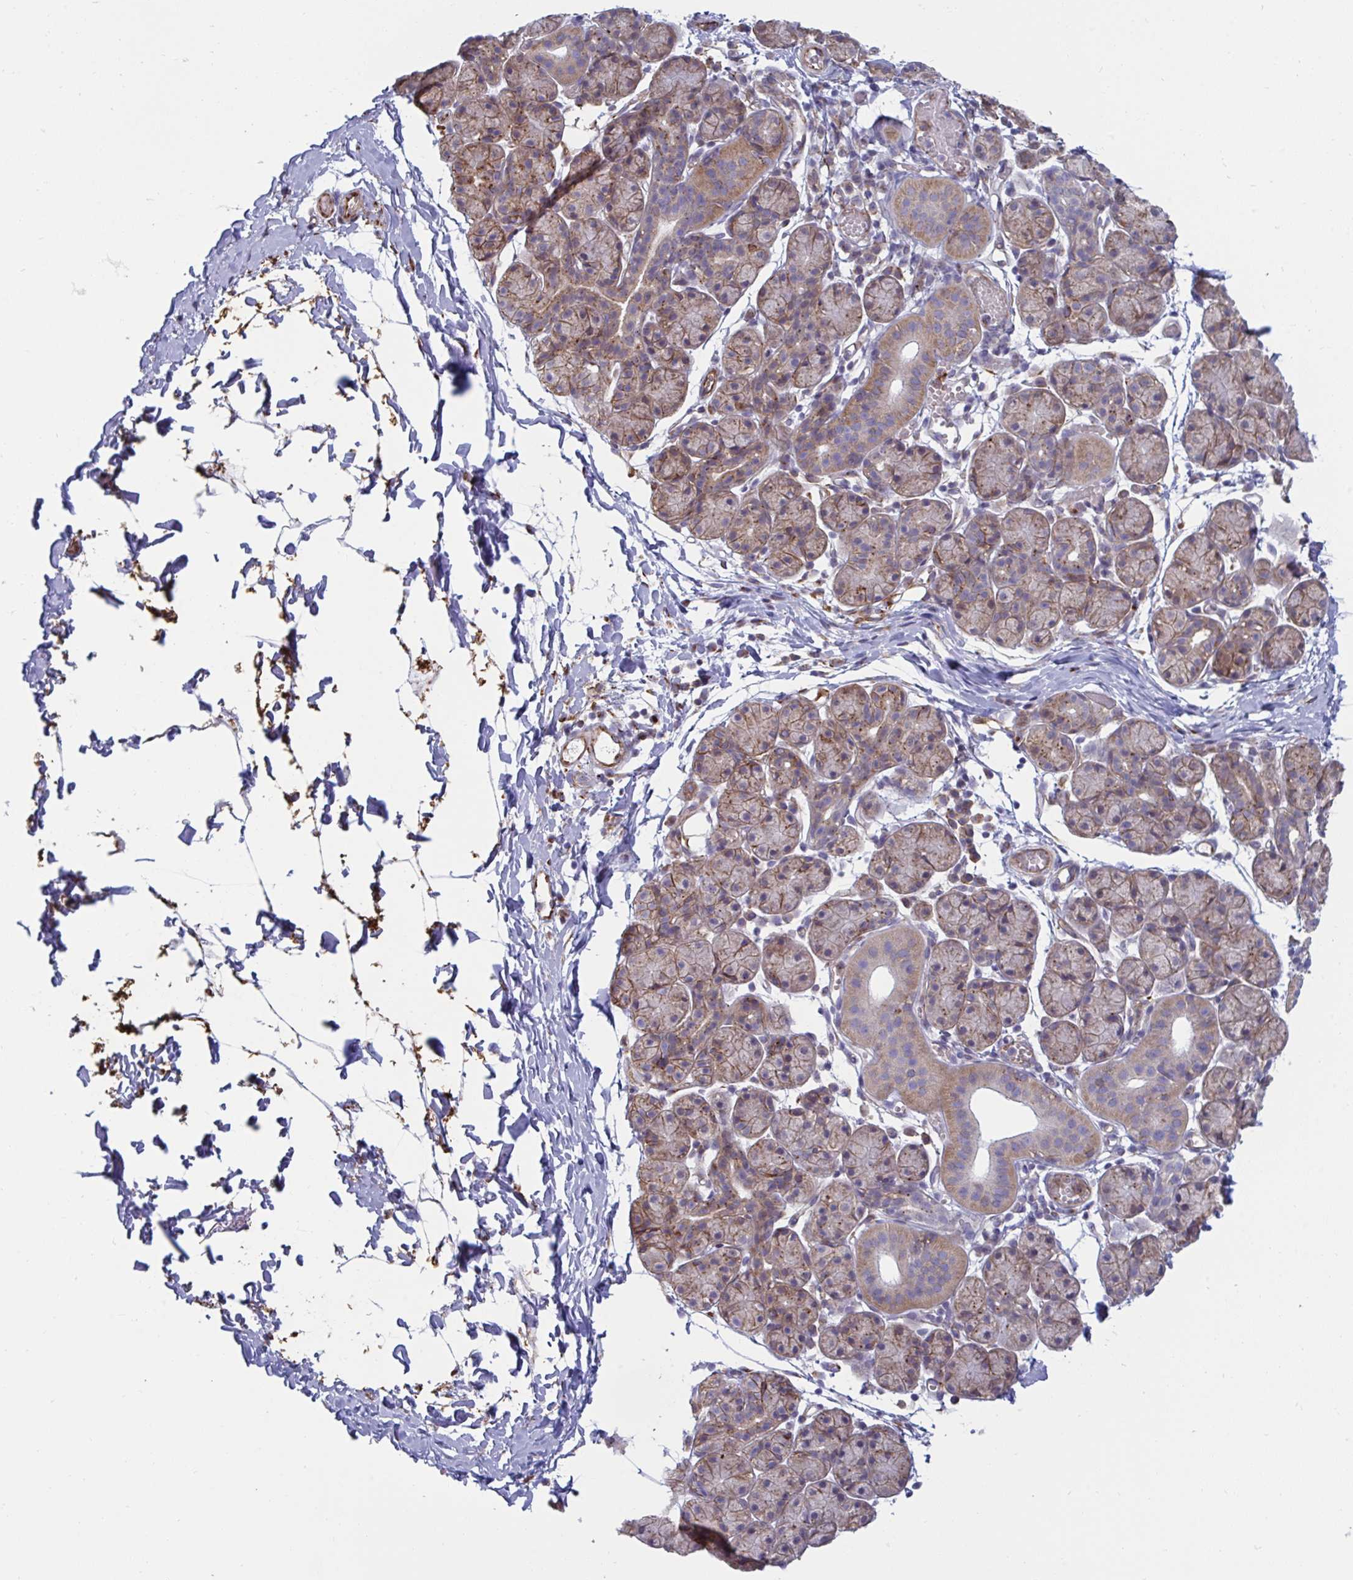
{"staining": {"intensity": "moderate", "quantity": "25%-75%", "location": "cytoplasmic/membranous"}, "tissue": "salivary gland", "cell_type": "Glandular cells", "image_type": "normal", "snomed": [{"axis": "morphology", "description": "Normal tissue, NOS"}, {"axis": "morphology", "description": "Inflammation, NOS"}, {"axis": "topography", "description": "Lymph node"}, {"axis": "topography", "description": "Salivary gland"}], "caption": "DAB (3,3'-diaminobenzidine) immunohistochemical staining of unremarkable human salivary gland exhibits moderate cytoplasmic/membranous protein positivity in approximately 25%-75% of glandular cells. The protein is stained brown, and the nuclei are stained in blue (DAB (3,3'-diaminobenzidine) IHC with brightfield microscopy, high magnification).", "gene": "SLC9A6", "patient": {"sex": "male", "age": 3}}